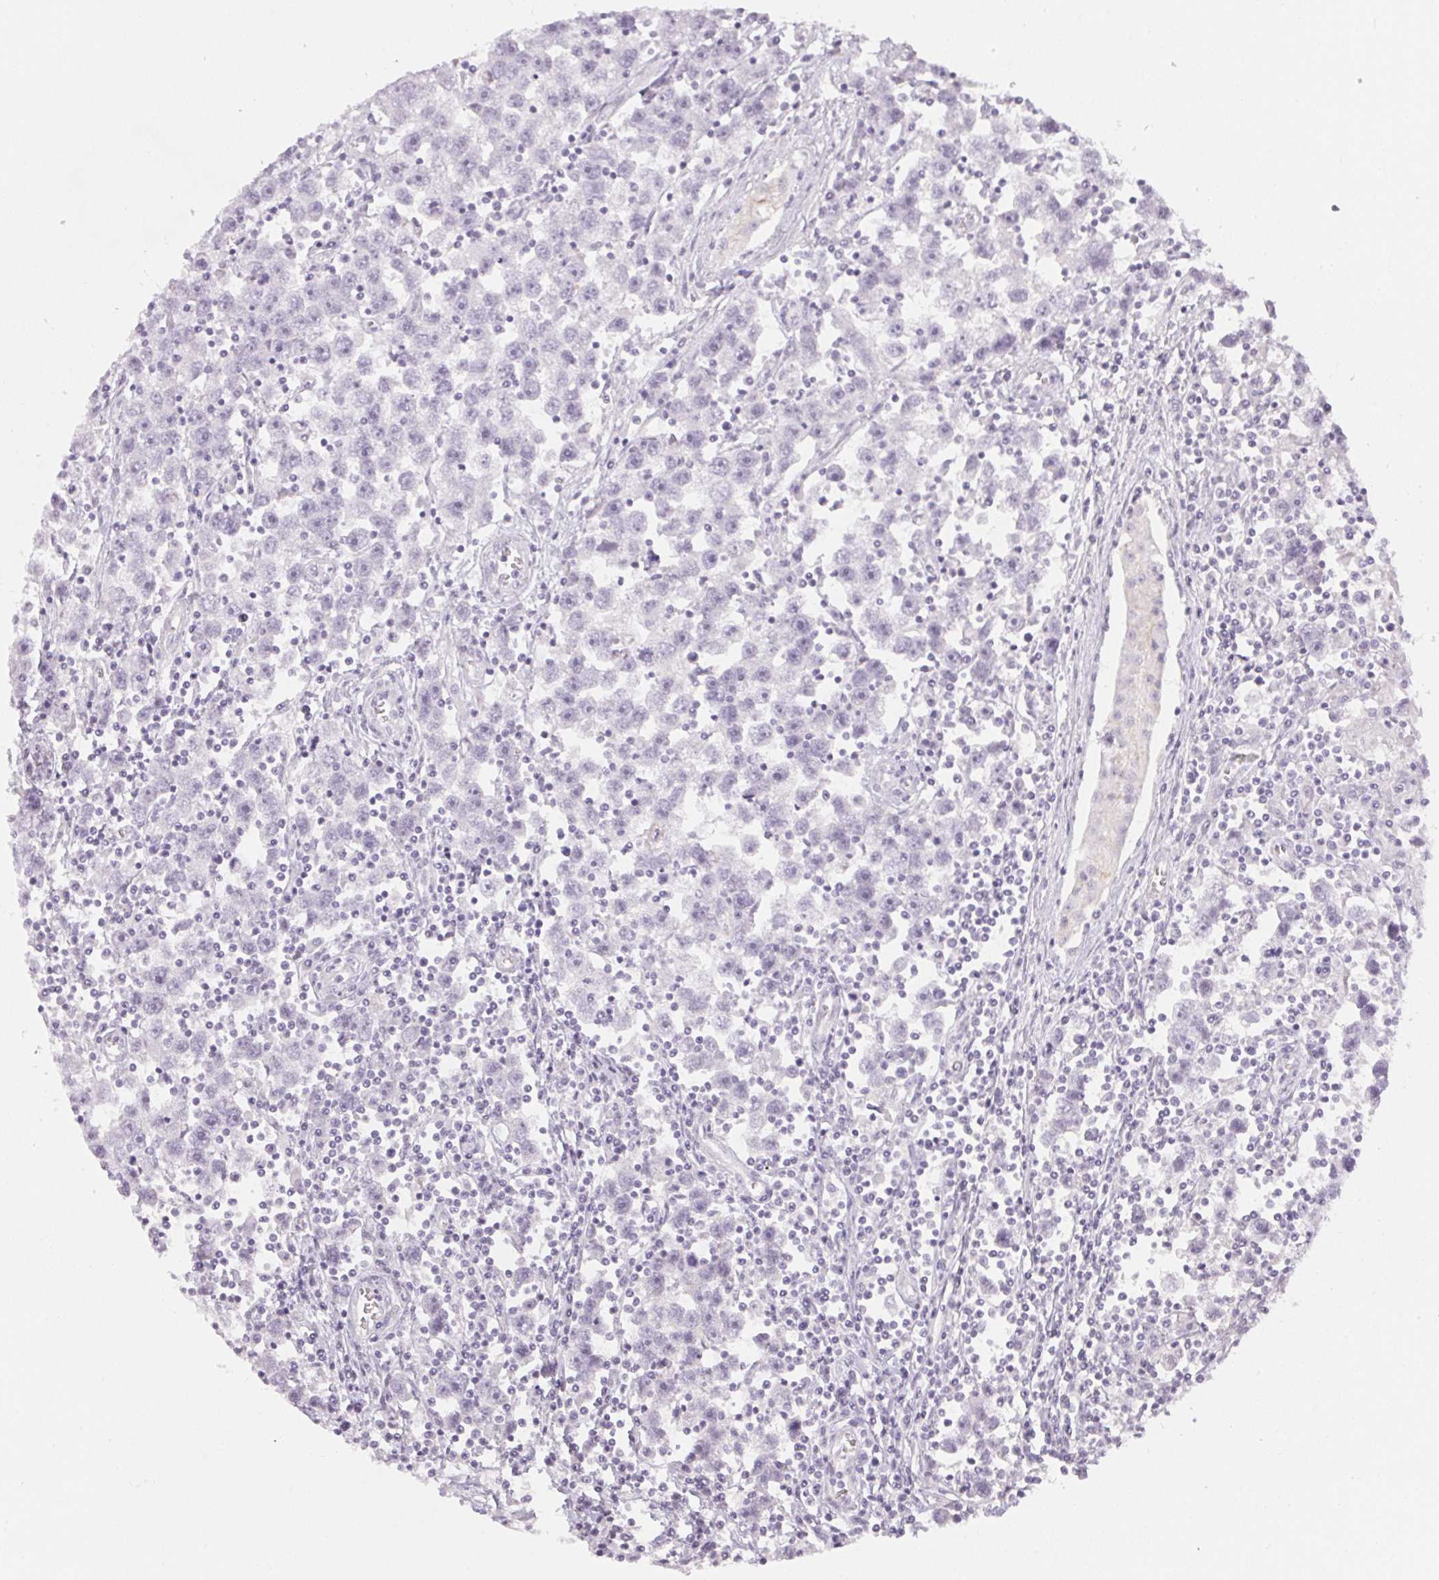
{"staining": {"intensity": "negative", "quantity": "none", "location": "none"}, "tissue": "testis cancer", "cell_type": "Tumor cells", "image_type": "cancer", "snomed": [{"axis": "morphology", "description": "Seminoma, NOS"}, {"axis": "topography", "description": "Testis"}], "caption": "IHC of human seminoma (testis) reveals no staining in tumor cells. The staining was performed using DAB to visualize the protein expression in brown, while the nuclei were stained in blue with hematoxylin (Magnification: 20x).", "gene": "GDAP1L1", "patient": {"sex": "male", "age": 30}}